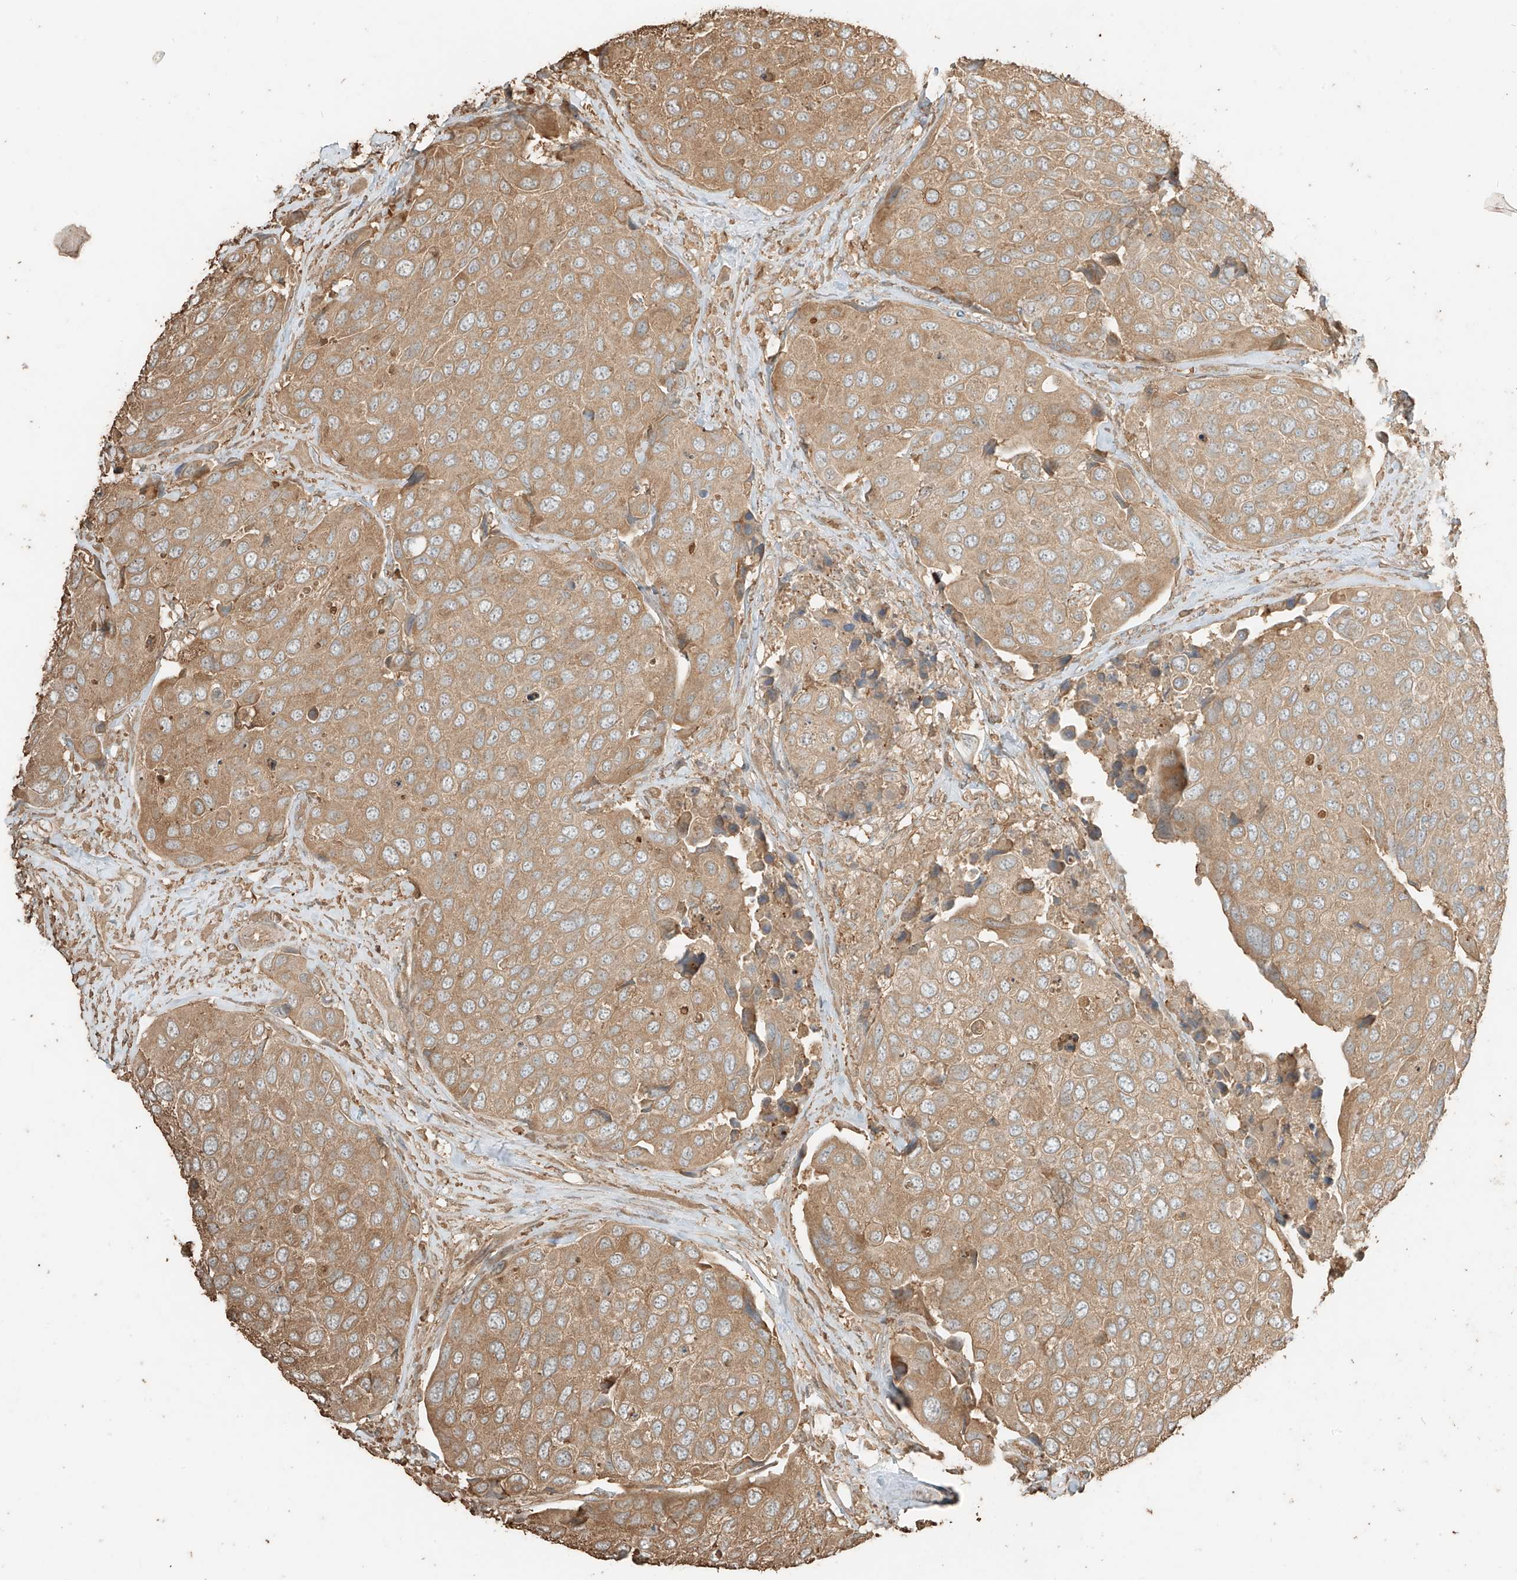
{"staining": {"intensity": "moderate", "quantity": ">75%", "location": "cytoplasmic/membranous"}, "tissue": "urothelial cancer", "cell_type": "Tumor cells", "image_type": "cancer", "snomed": [{"axis": "morphology", "description": "Urothelial carcinoma, High grade"}, {"axis": "topography", "description": "Urinary bladder"}], "caption": "Approximately >75% of tumor cells in human high-grade urothelial carcinoma show moderate cytoplasmic/membranous protein expression as visualized by brown immunohistochemical staining.", "gene": "RFTN2", "patient": {"sex": "male", "age": 74}}